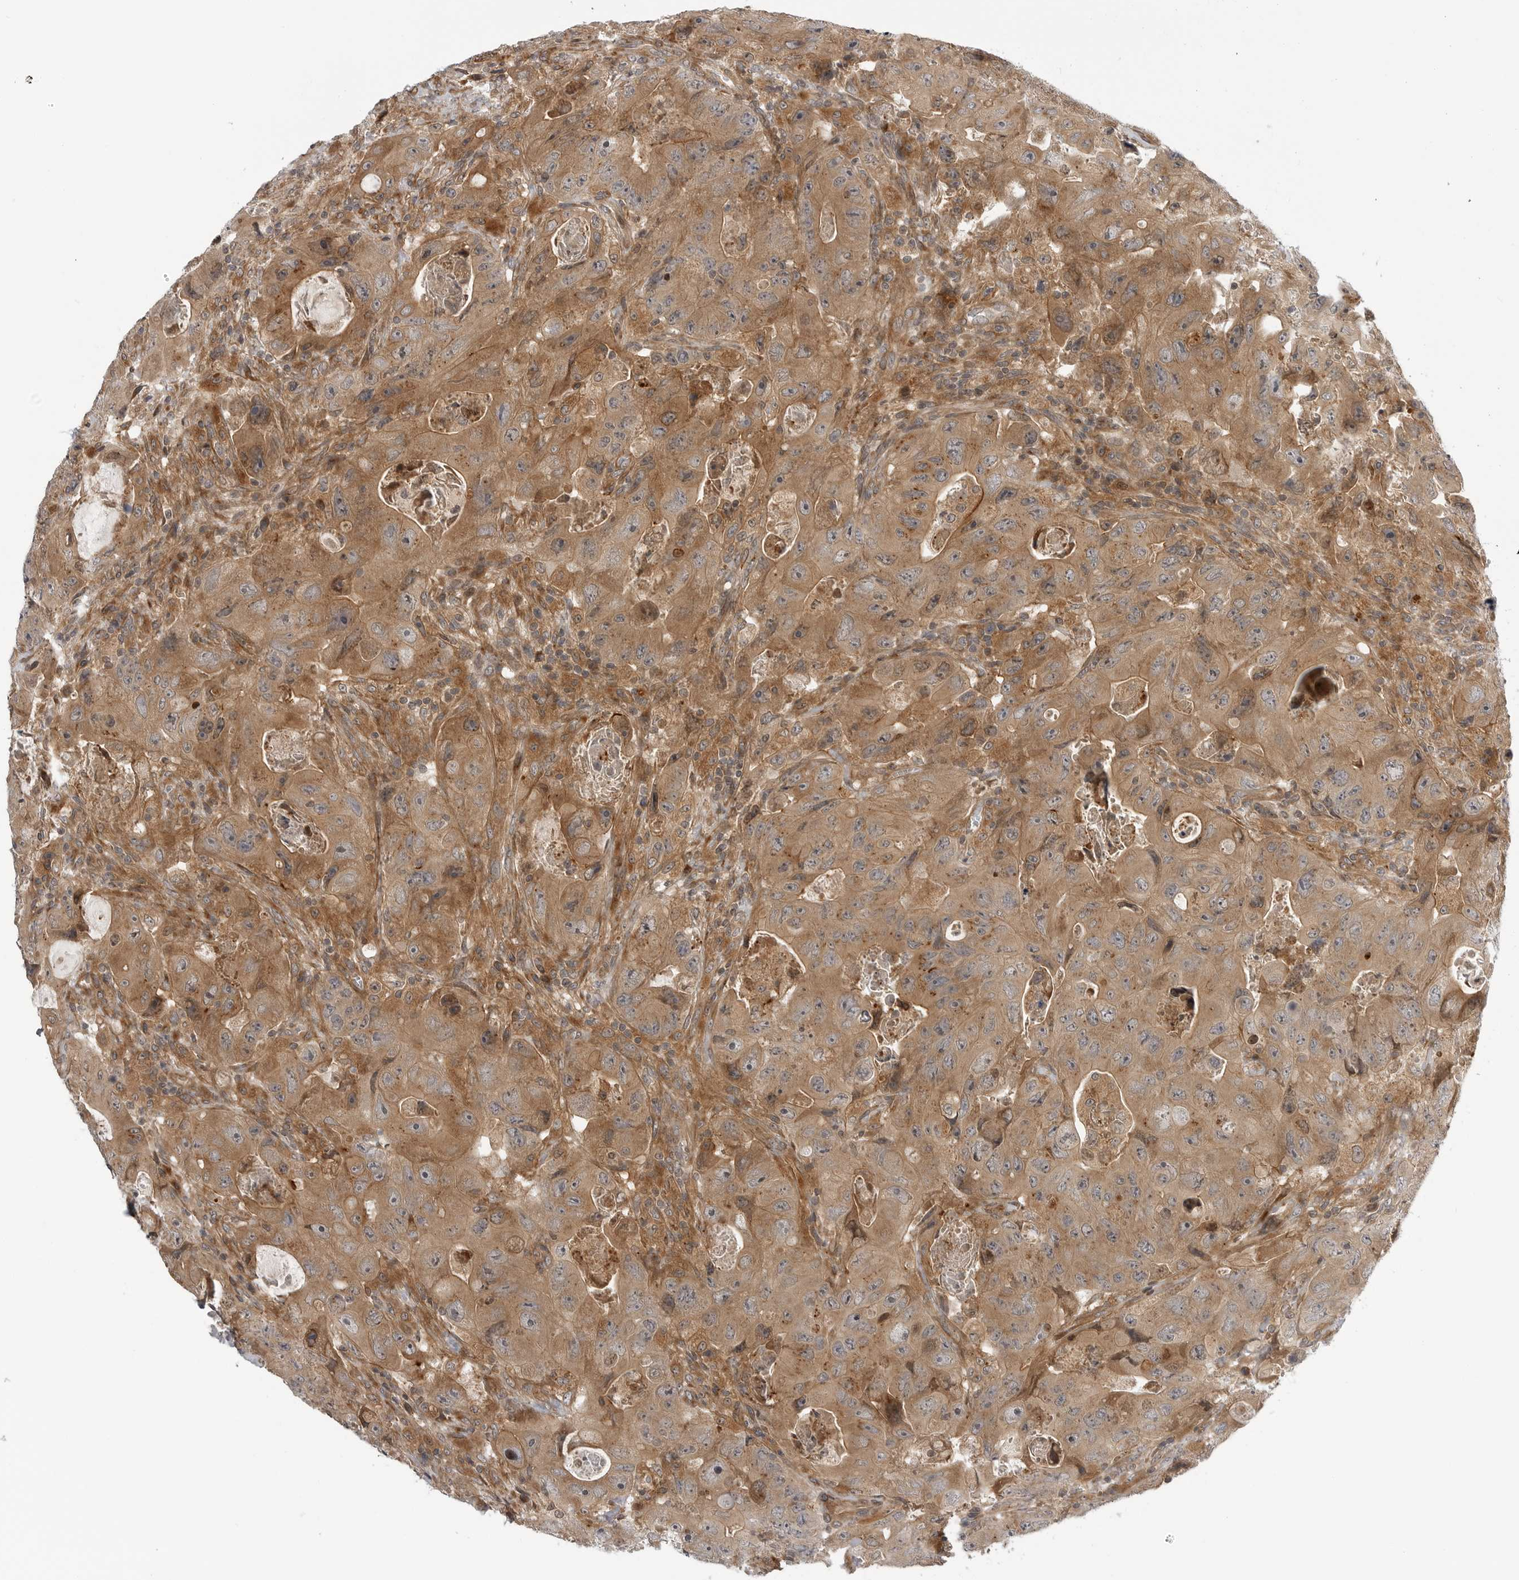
{"staining": {"intensity": "moderate", "quantity": ">75%", "location": "cytoplasmic/membranous"}, "tissue": "colorectal cancer", "cell_type": "Tumor cells", "image_type": "cancer", "snomed": [{"axis": "morphology", "description": "Adenocarcinoma, NOS"}, {"axis": "topography", "description": "Colon"}], "caption": "A brown stain shows moderate cytoplasmic/membranous positivity of a protein in human adenocarcinoma (colorectal) tumor cells. Immunohistochemistry (ihc) stains the protein in brown and the nuclei are stained blue.", "gene": "LRRC45", "patient": {"sex": "female", "age": 46}}